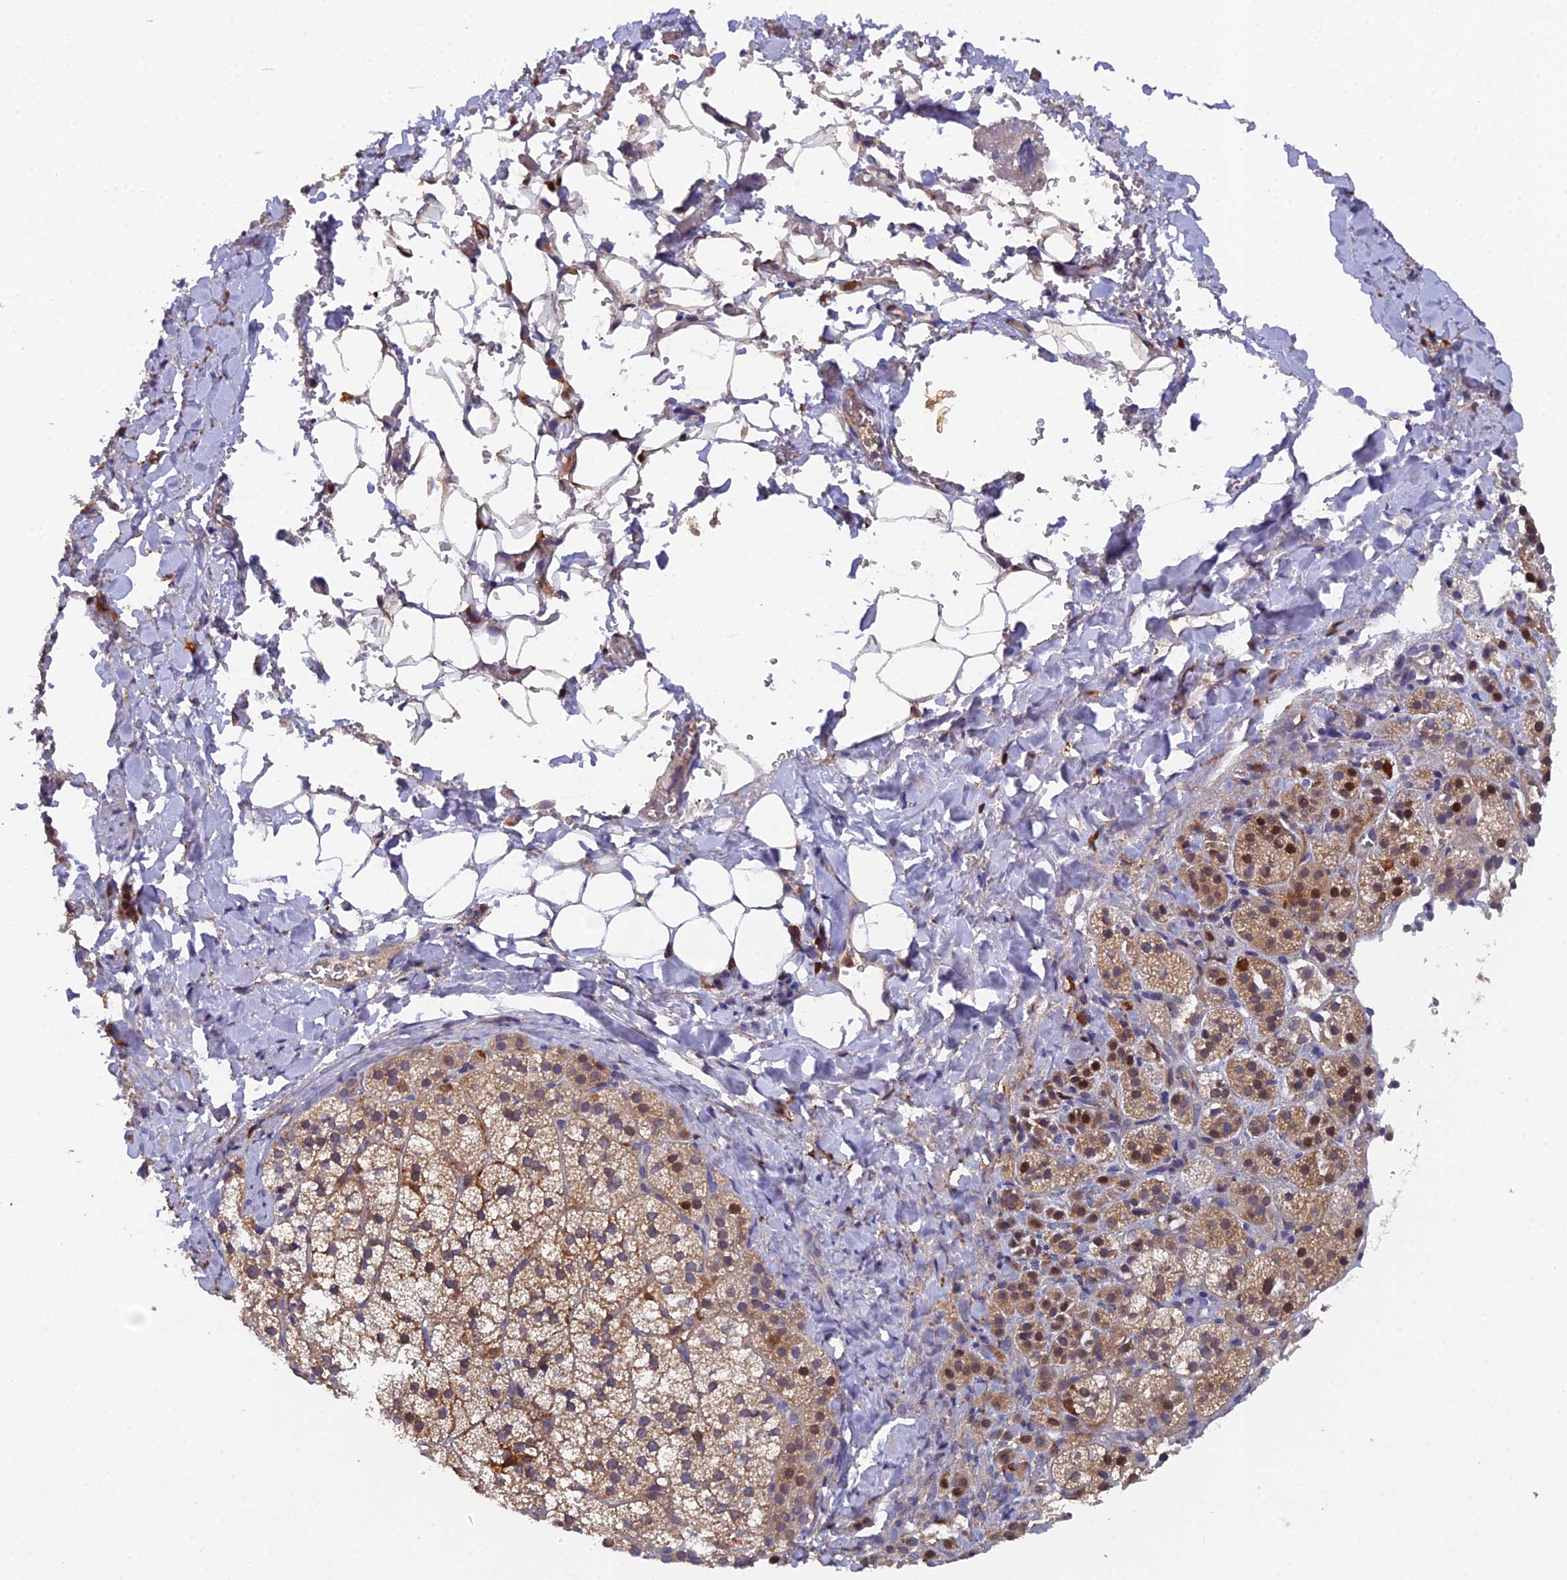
{"staining": {"intensity": "moderate", "quantity": "25%-75%", "location": "cytoplasmic/membranous,nuclear"}, "tissue": "adrenal gland", "cell_type": "Glandular cells", "image_type": "normal", "snomed": [{"axis": "morphology", "description": "Normal tissue, NOS"}, {"axis": "topography", "description": "Adrenal gland"}], "caption": "Brown immunohistochemical staining in unremarkable human adrenal gland exhibits moderate cytoplasmic/membranous,nuclear positivity in about 25%-75% of glandular cells. (Brightfield microscopy of DAB IHC at high magnification).", "gene": "GALK2", "patient": {"sex": "female", "age": 44}}